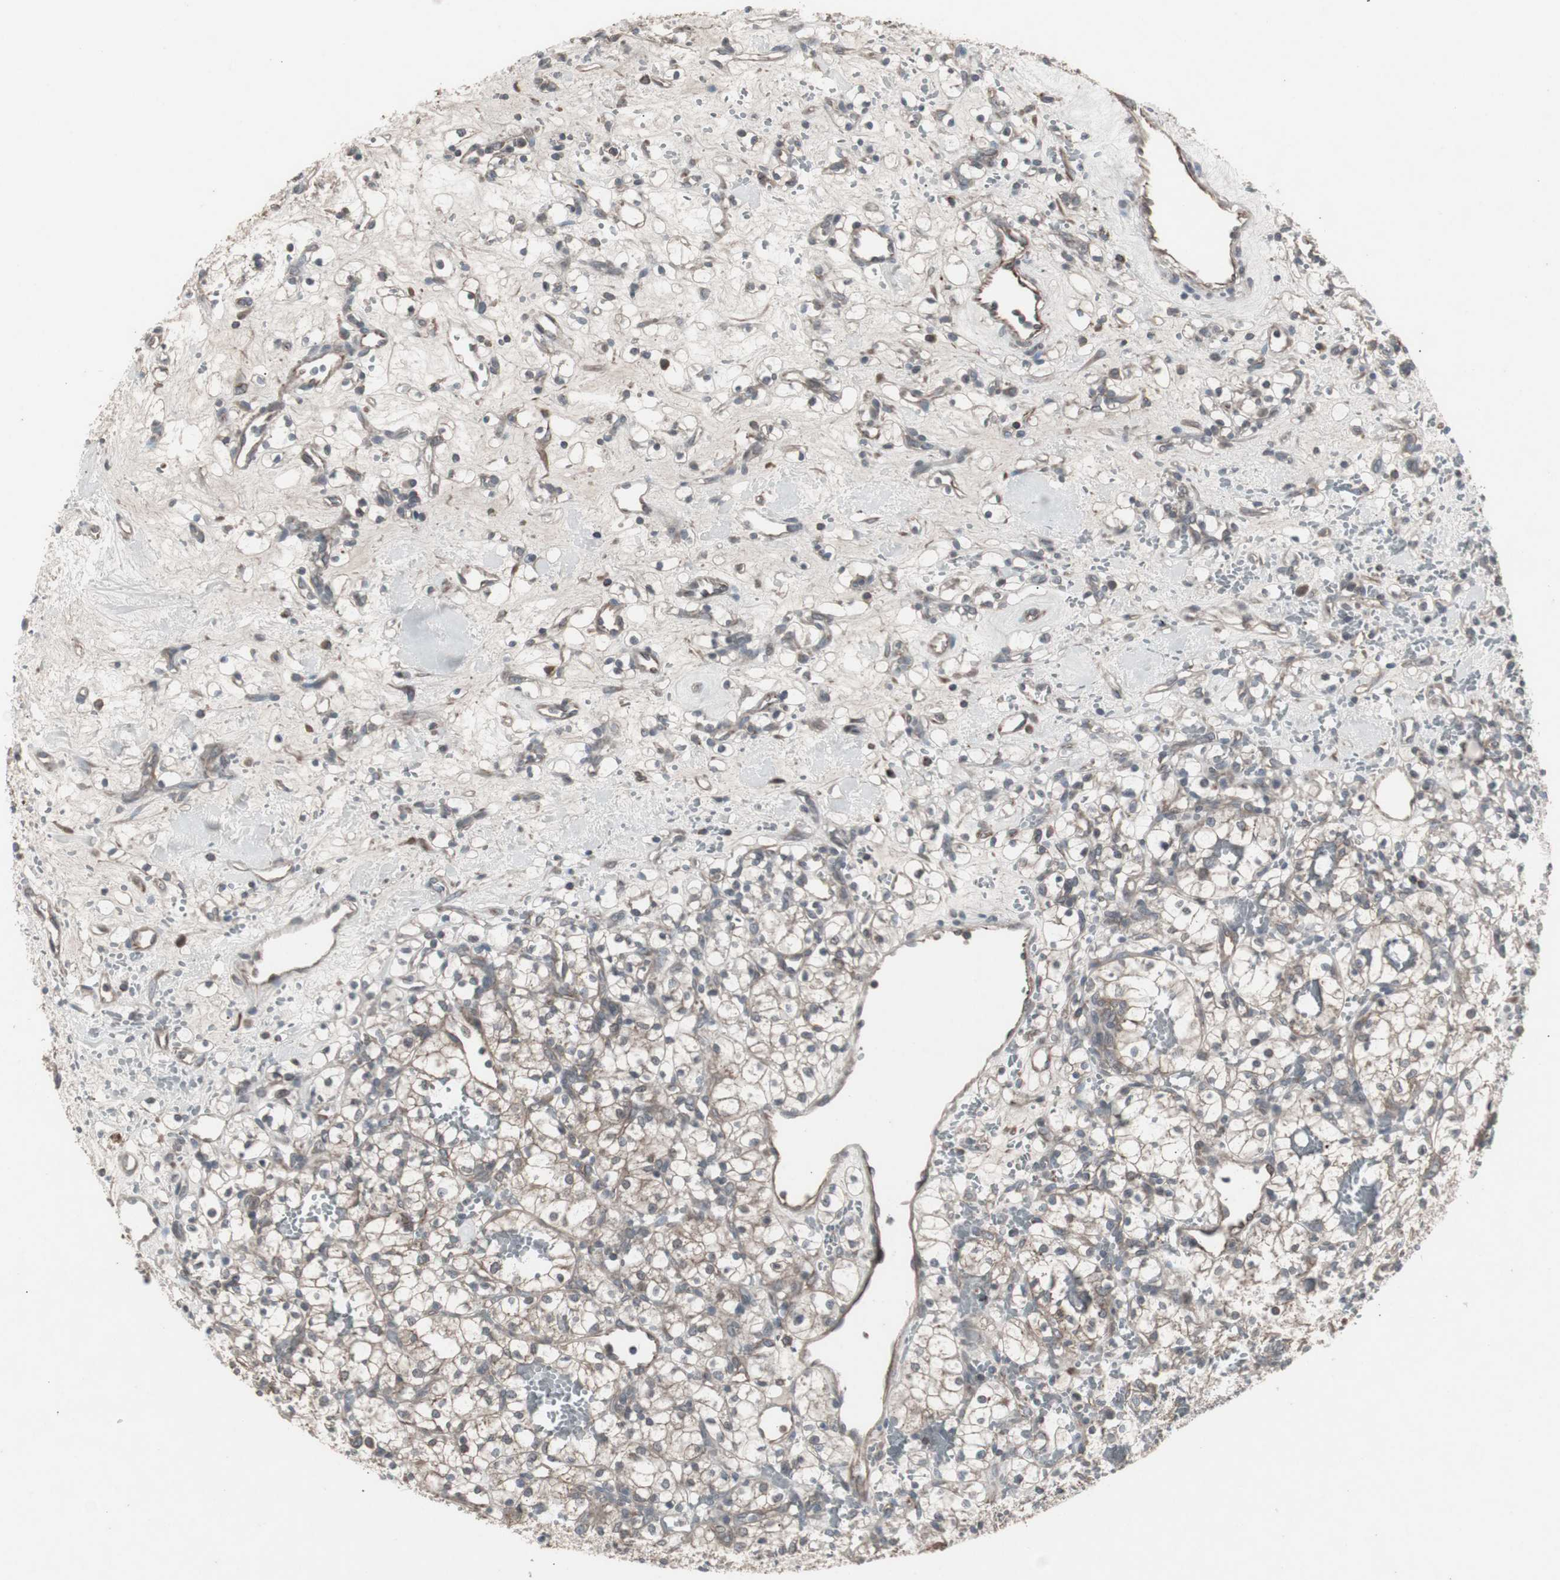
{"staining": {"intensity": "negative", "quantity": "none", "location": "none"}, "tissue": "renal cancer", "cell_type": "Tumor cells", "image_type": "cancer", "snomed": [{"axis": "morphology", "description": "Adenocarcinoma, NOS"}, {"axis": "topography", "description": "Kidney"}], "caption": "The immunohistochemistry (IHC) micrograph has no significant staining in tumor cells of renal adenocarcinoma tissue.", "gene": "SSTR2", "patient": {"sex": "female", "age": 60}}